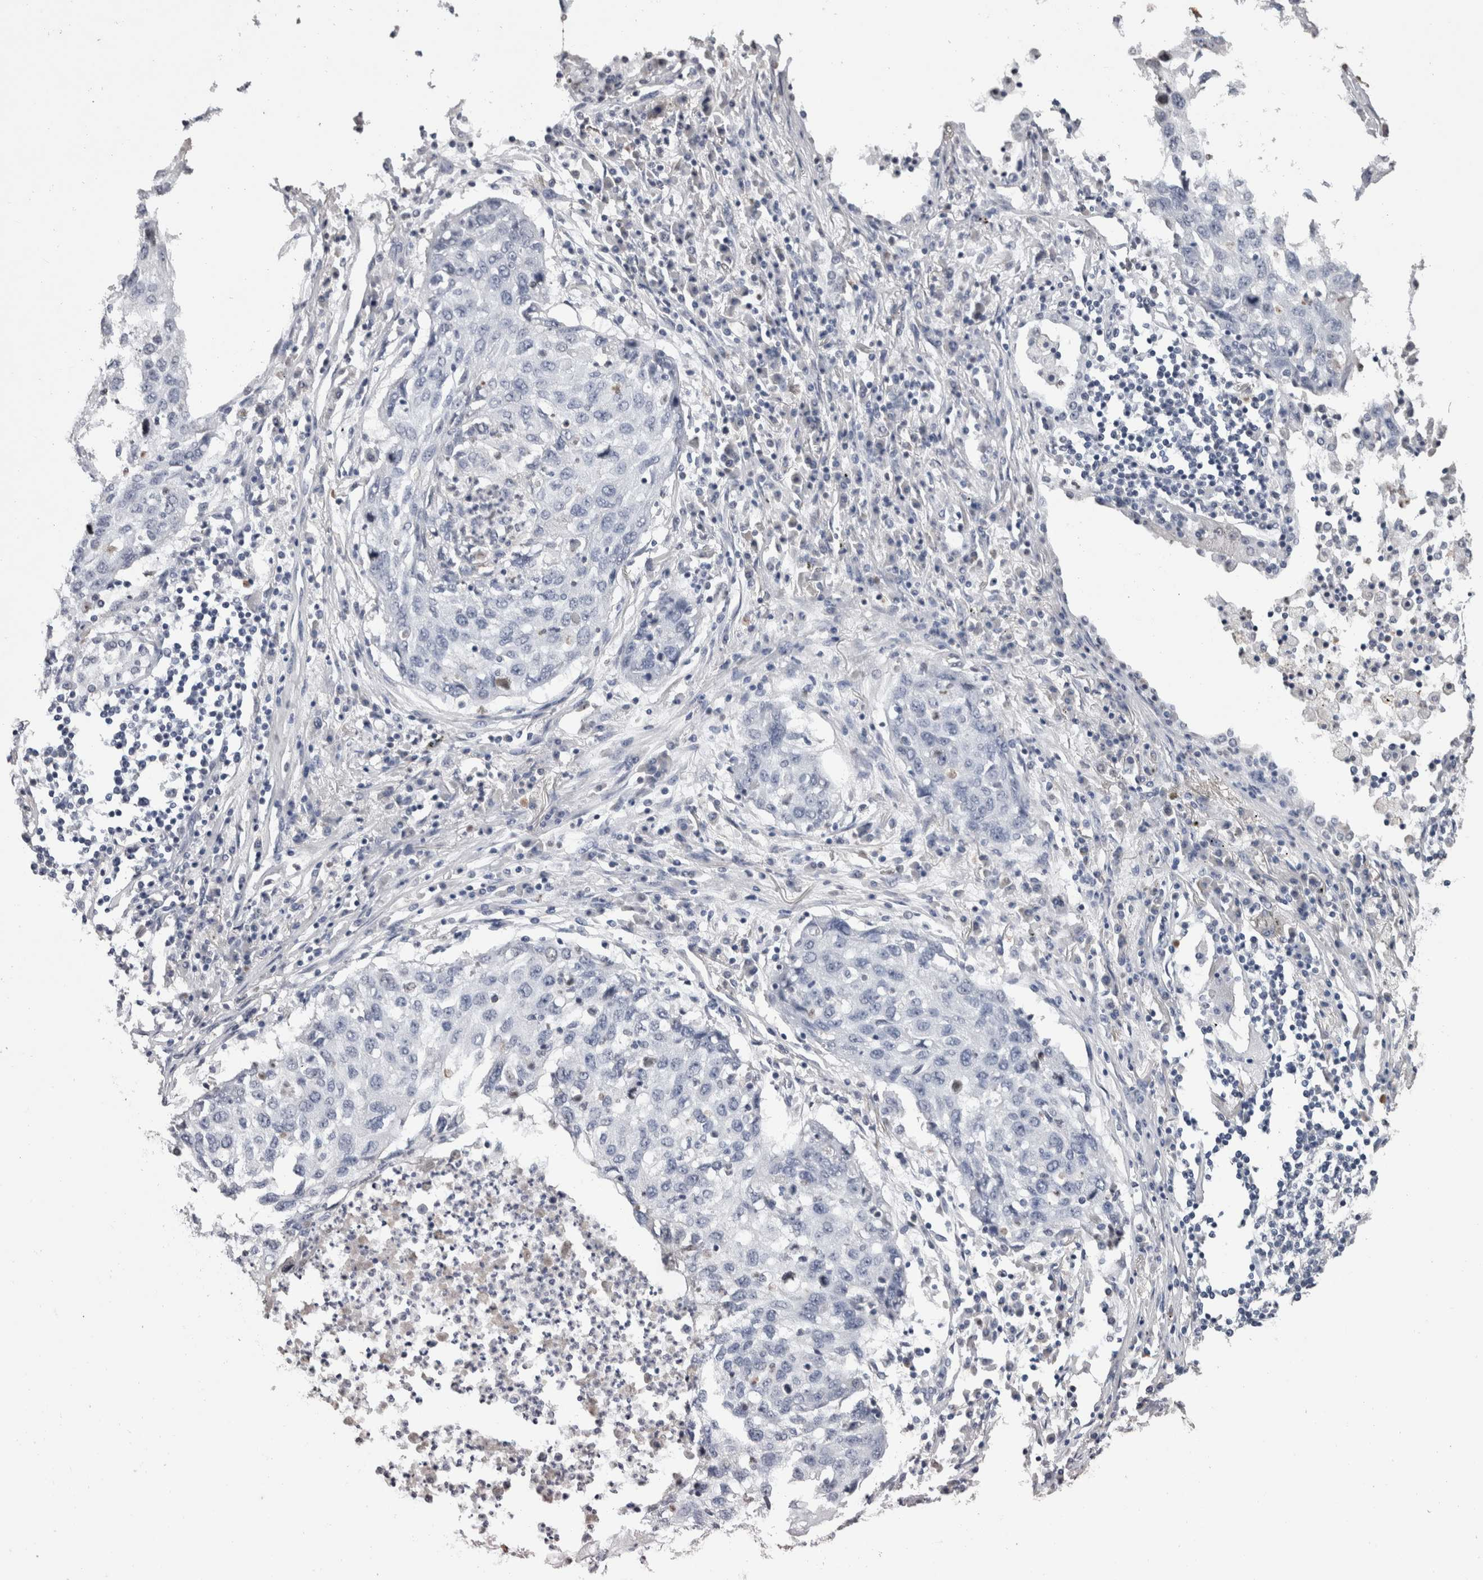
{"staining": {"intensity": "negative", "quantity": "none", "location": "none"}, "tissue": "lung cancer", "cell_type": "Tumor cells", "image_type": "cancer", "snomed": [{"axis": "morphology", "description": "Squamous cell carcinoma, NOS"}, {"axis": "topography", "description": "Lung"}], "caption": "The photomicrograph demonstrates no significant positivity in tumor cells of squamous cell carcinoma (lung).", "gene": "DDX17", "patient": {"sex": "female", "age": 63}}